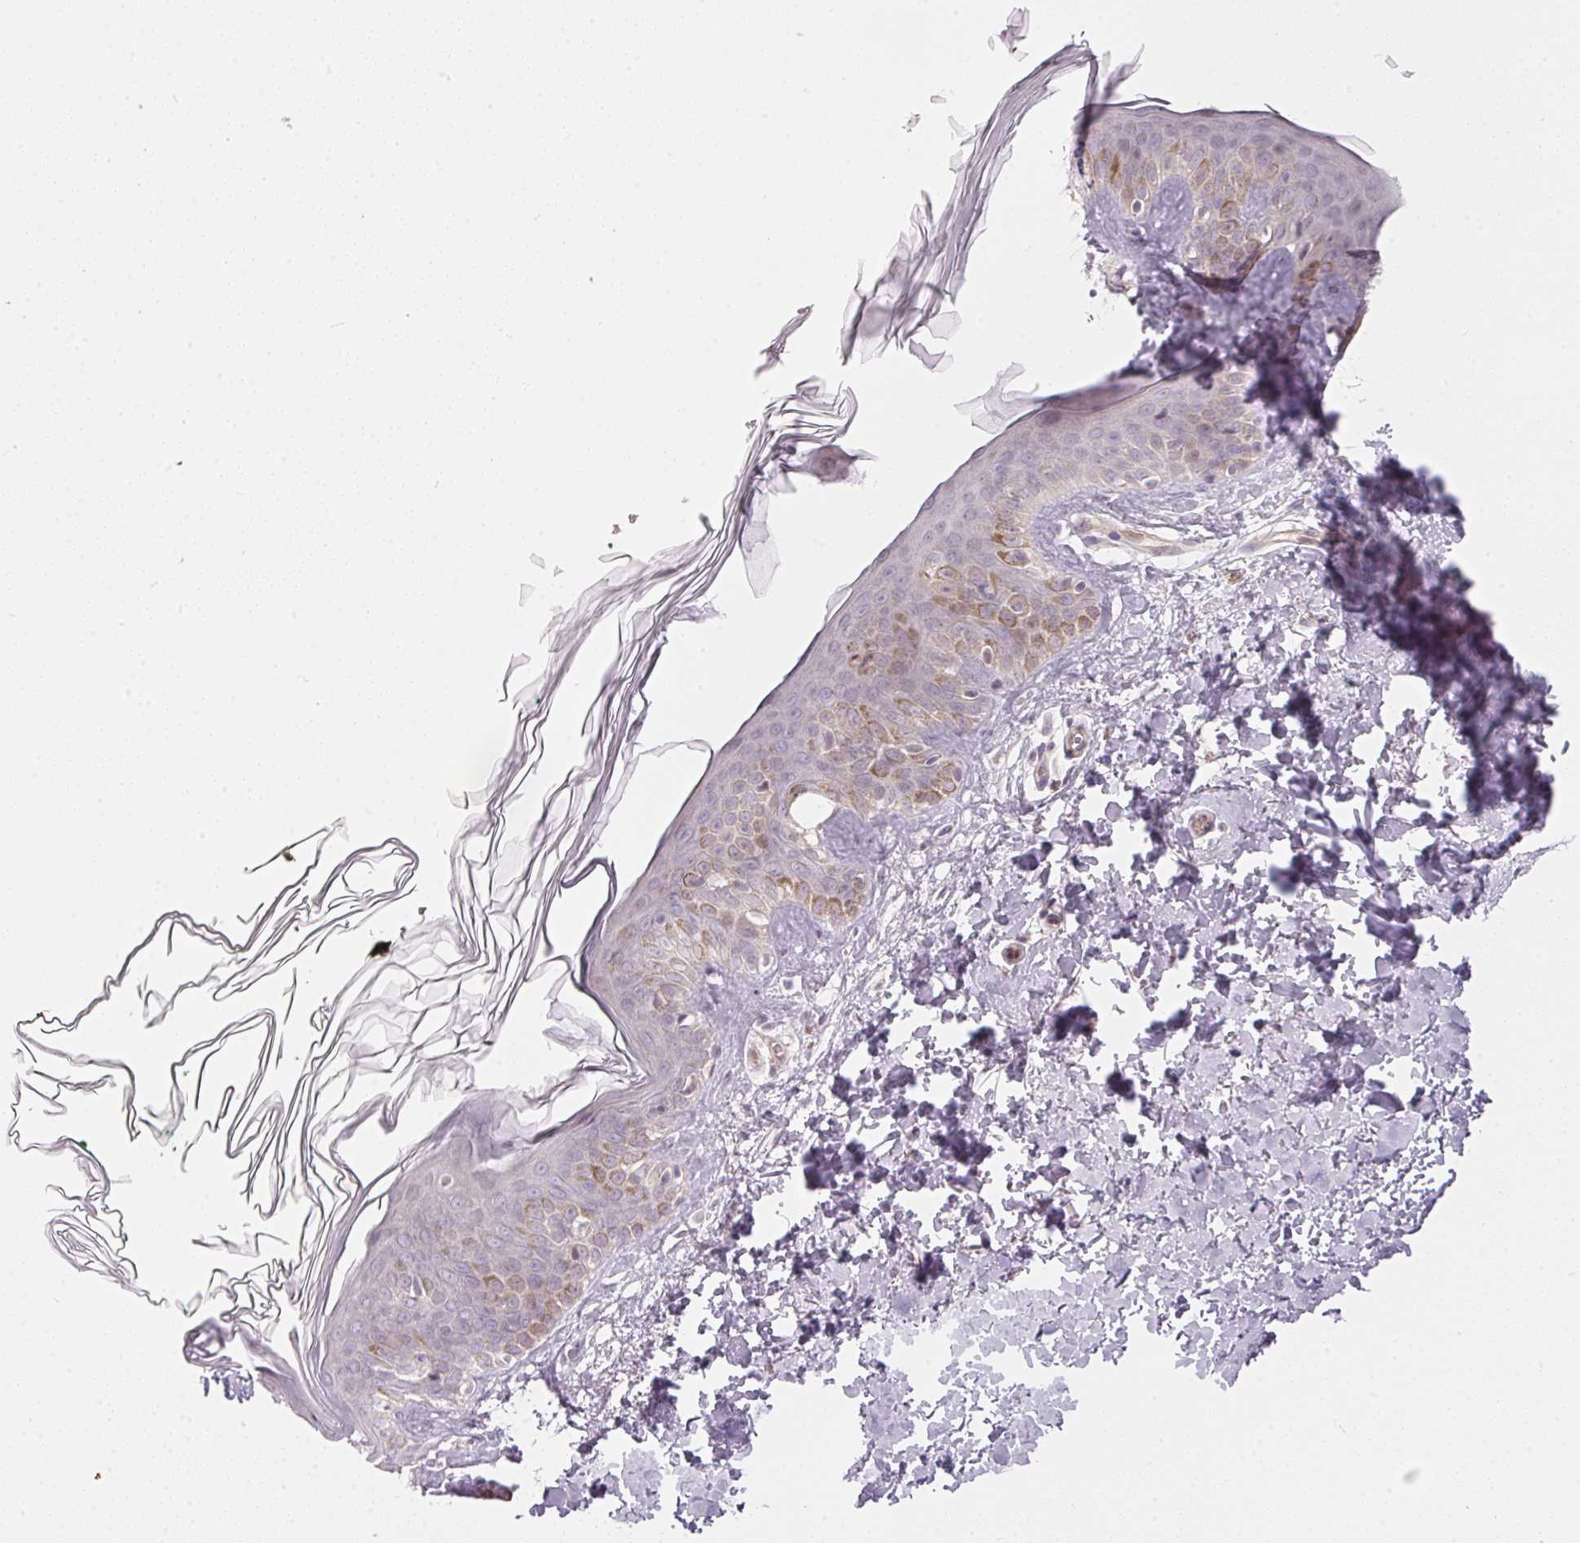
{"staining": {"intensity": "negative", "quantity": "none", "location": "none"}, "tissue": "skin", "cell_type": "Fibroblasts", "image_type": "normal", "snomed": [{"axis": "morphology", "description": "Normal tissue, NOS"}, {"axis": "topography", "description": "Skin"}, {"axis": "topography", "description": "Peripheral nerve tissue"}], "caption": "IHC histopathology image of normal skin: skin stained with DAB exhibits no significant protein expression in fibroblasts.", "gene": "GDAP1L1", "patient": {"sex": "female", "age": 45}}